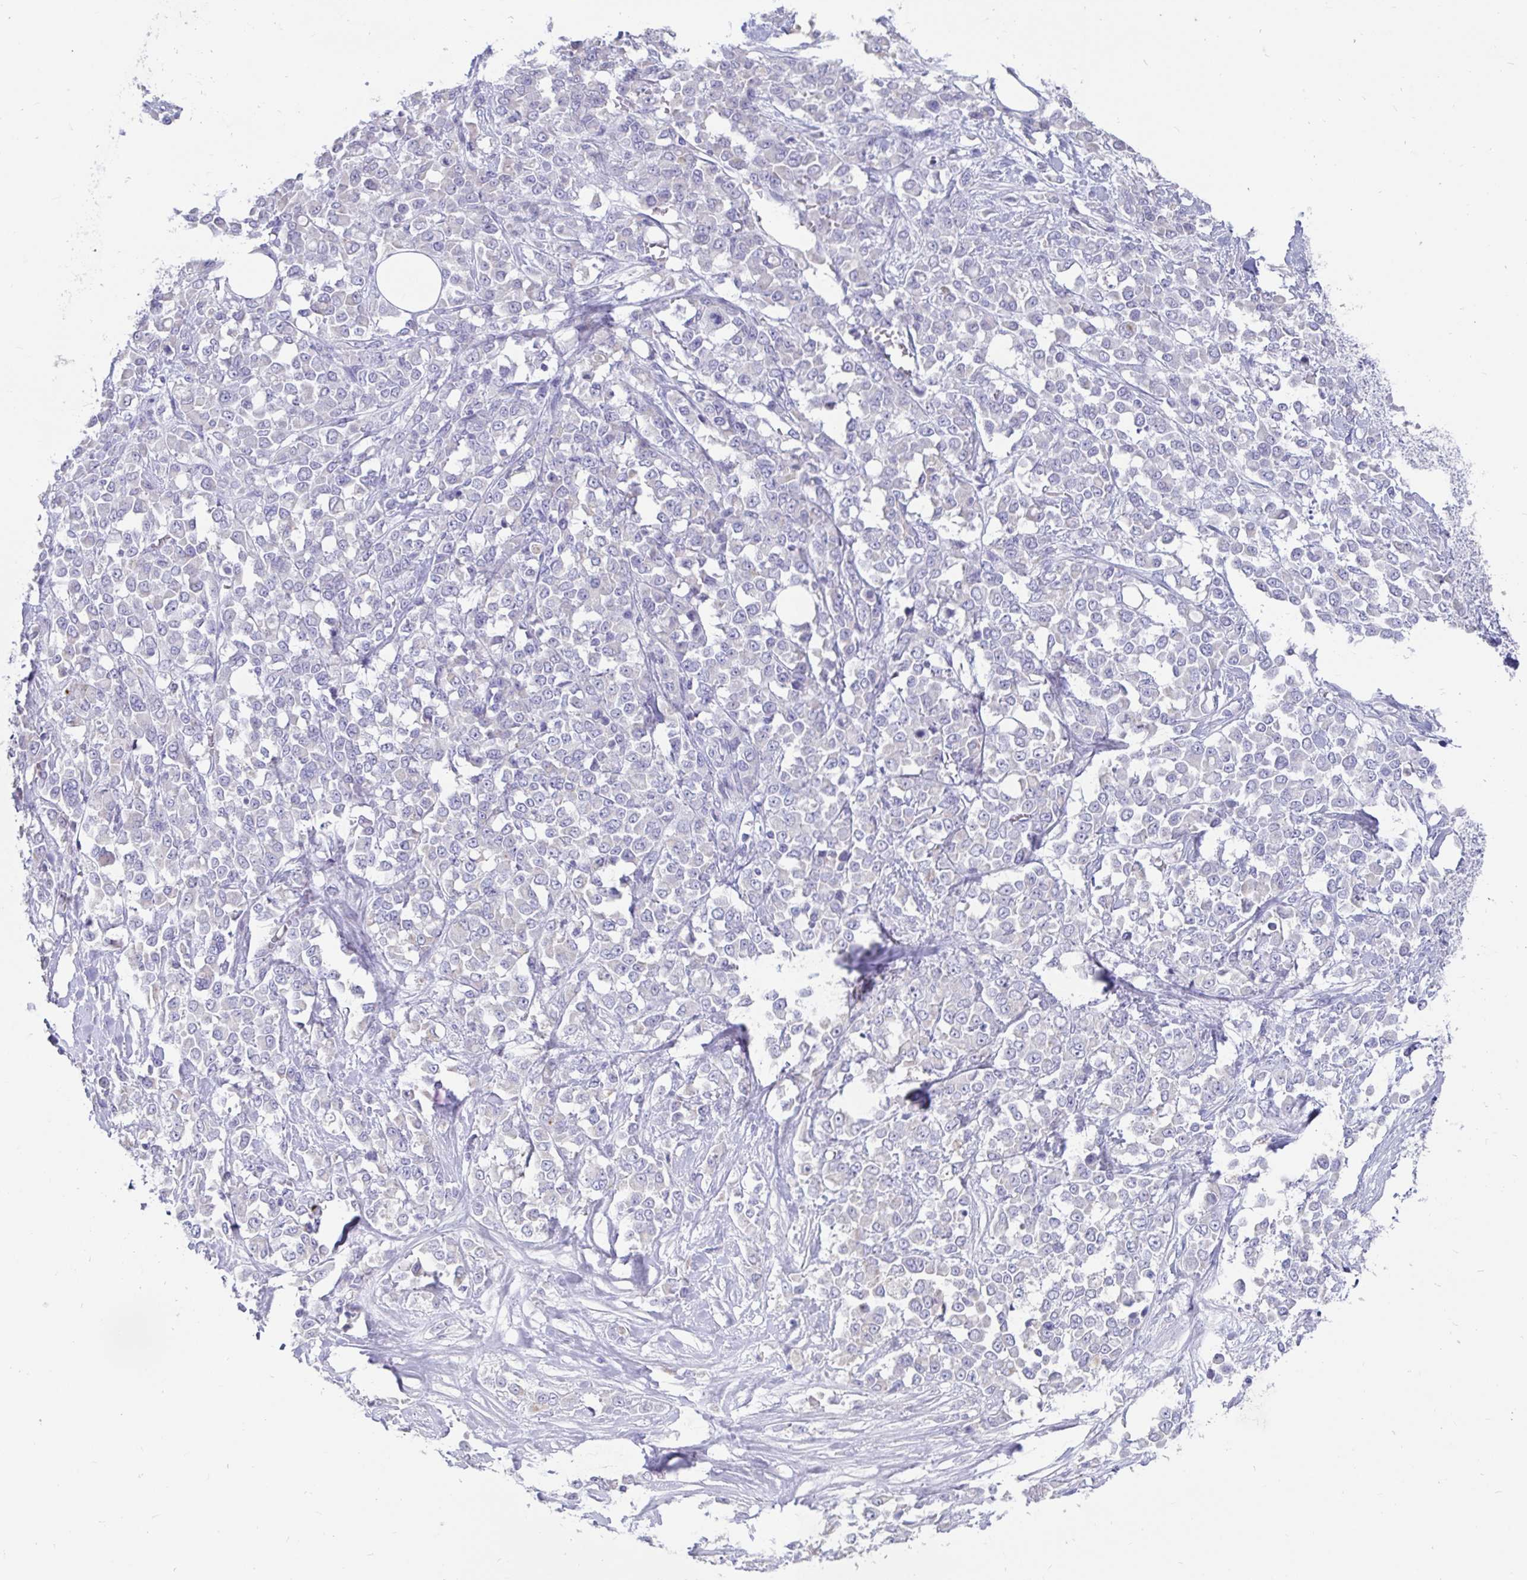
{"staining": {"intensity": "negative", "quantity": "none", "location": "none"}, "tissue": "stomach cancer", "cell_type": "Tumor cells", "image_type": "cancer", "snomed": [{"axis": "morphology", "description": "Adenocarcinoma, NOS"}, {"axis": "topography", "description": "Stomach"}], "caption": "IHC of human stomach adenocarcinoma shows no expression in tumor cells.", "gene": "ZPBP2", "patient": {"sex": "female", "age": 76}}